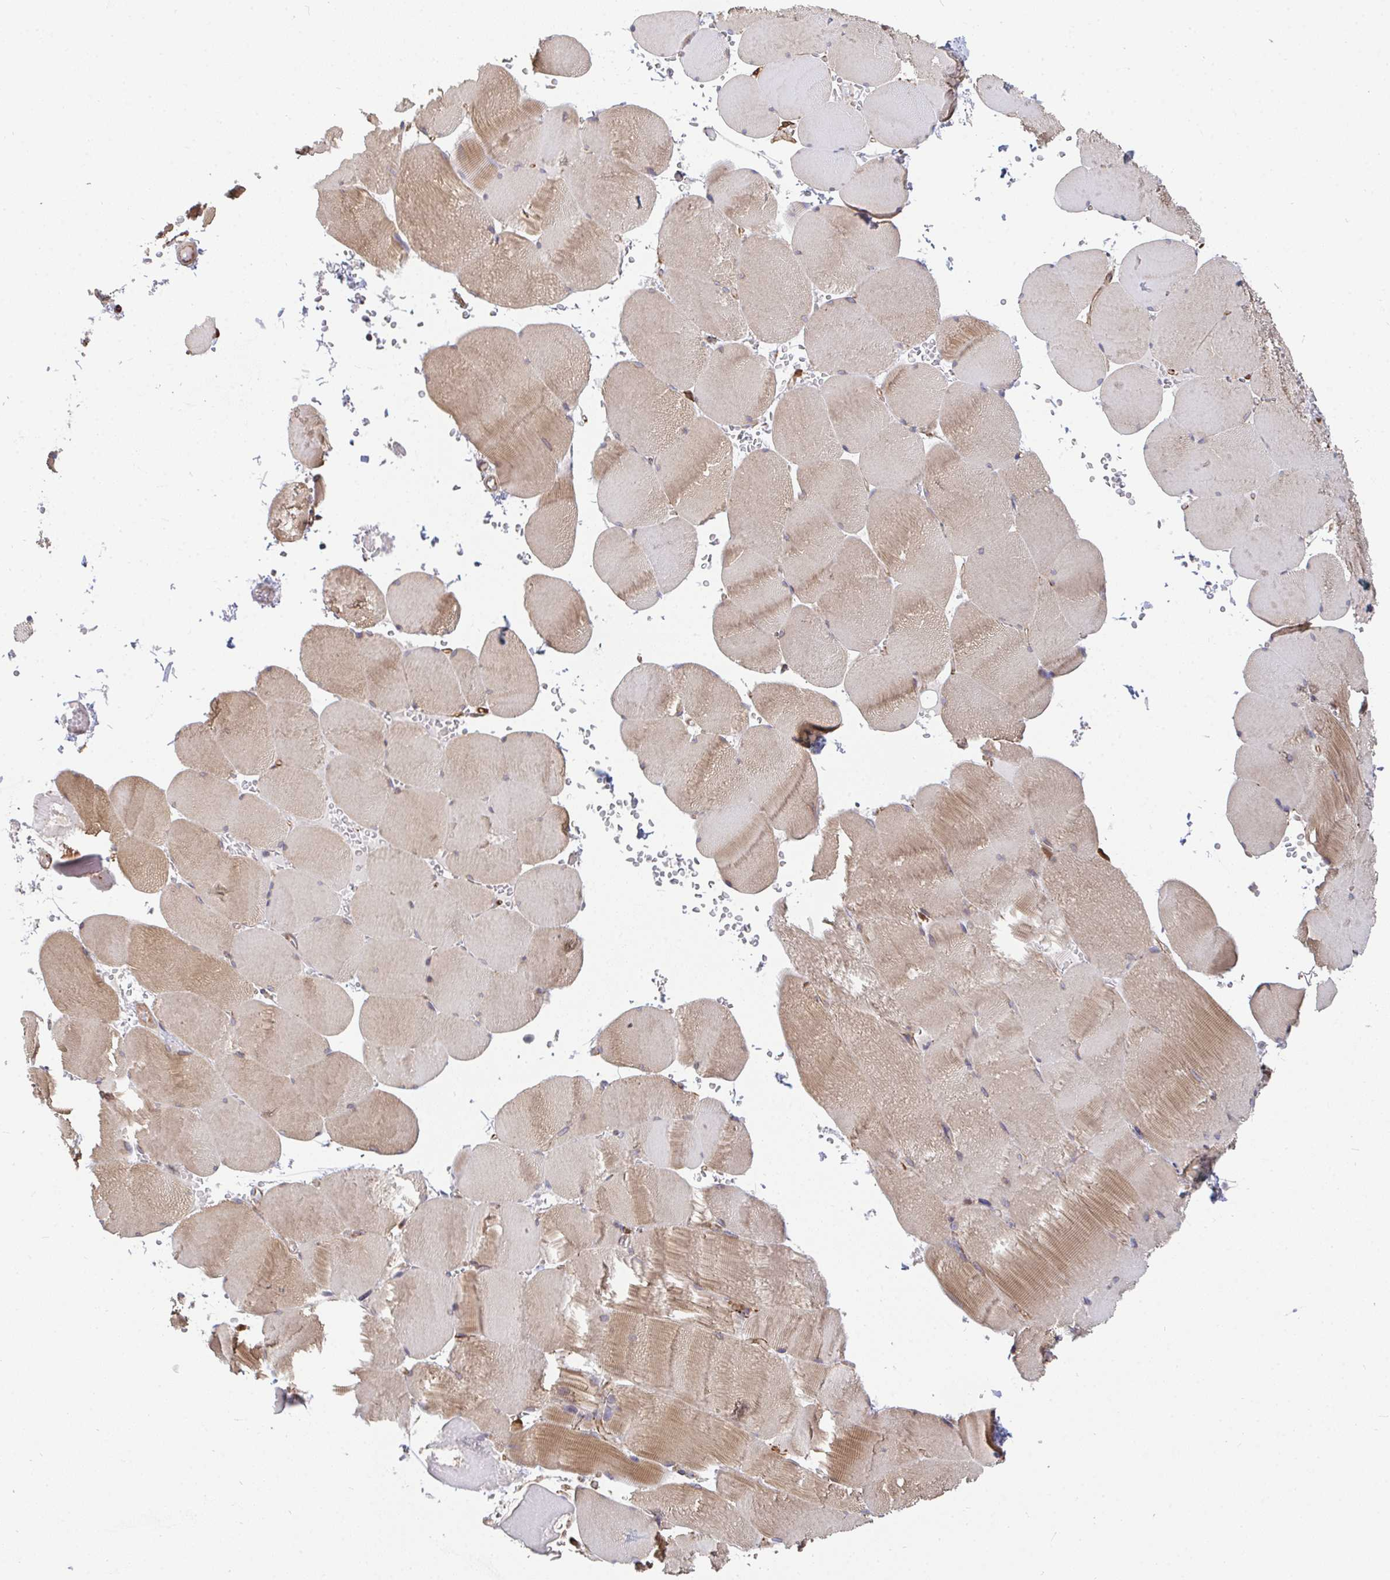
{"staining": {"intensity": "moderate", "quantity": ">75%", "location": "cytoplasmic/membranous"}, "tissue": "skeletal muscle", "cell_type": "Myocytes", "image_type": "normal", "snomed": [{"axis": "morphology", "description": "Normal tissue, NOS"}, {"axis": "topography", "description": "Skeletal muscle"}, {"axis": "topography", "description": "Head-Neck"}], "caption": "Immunohistochemistry of benign skeletal muscle exhibits medium levels of moderate cytoplasmic/membranous expression in about >75% of myocytes.", "gene": "EIF1AD", "patient": {"sex": "male", "age": 66}}